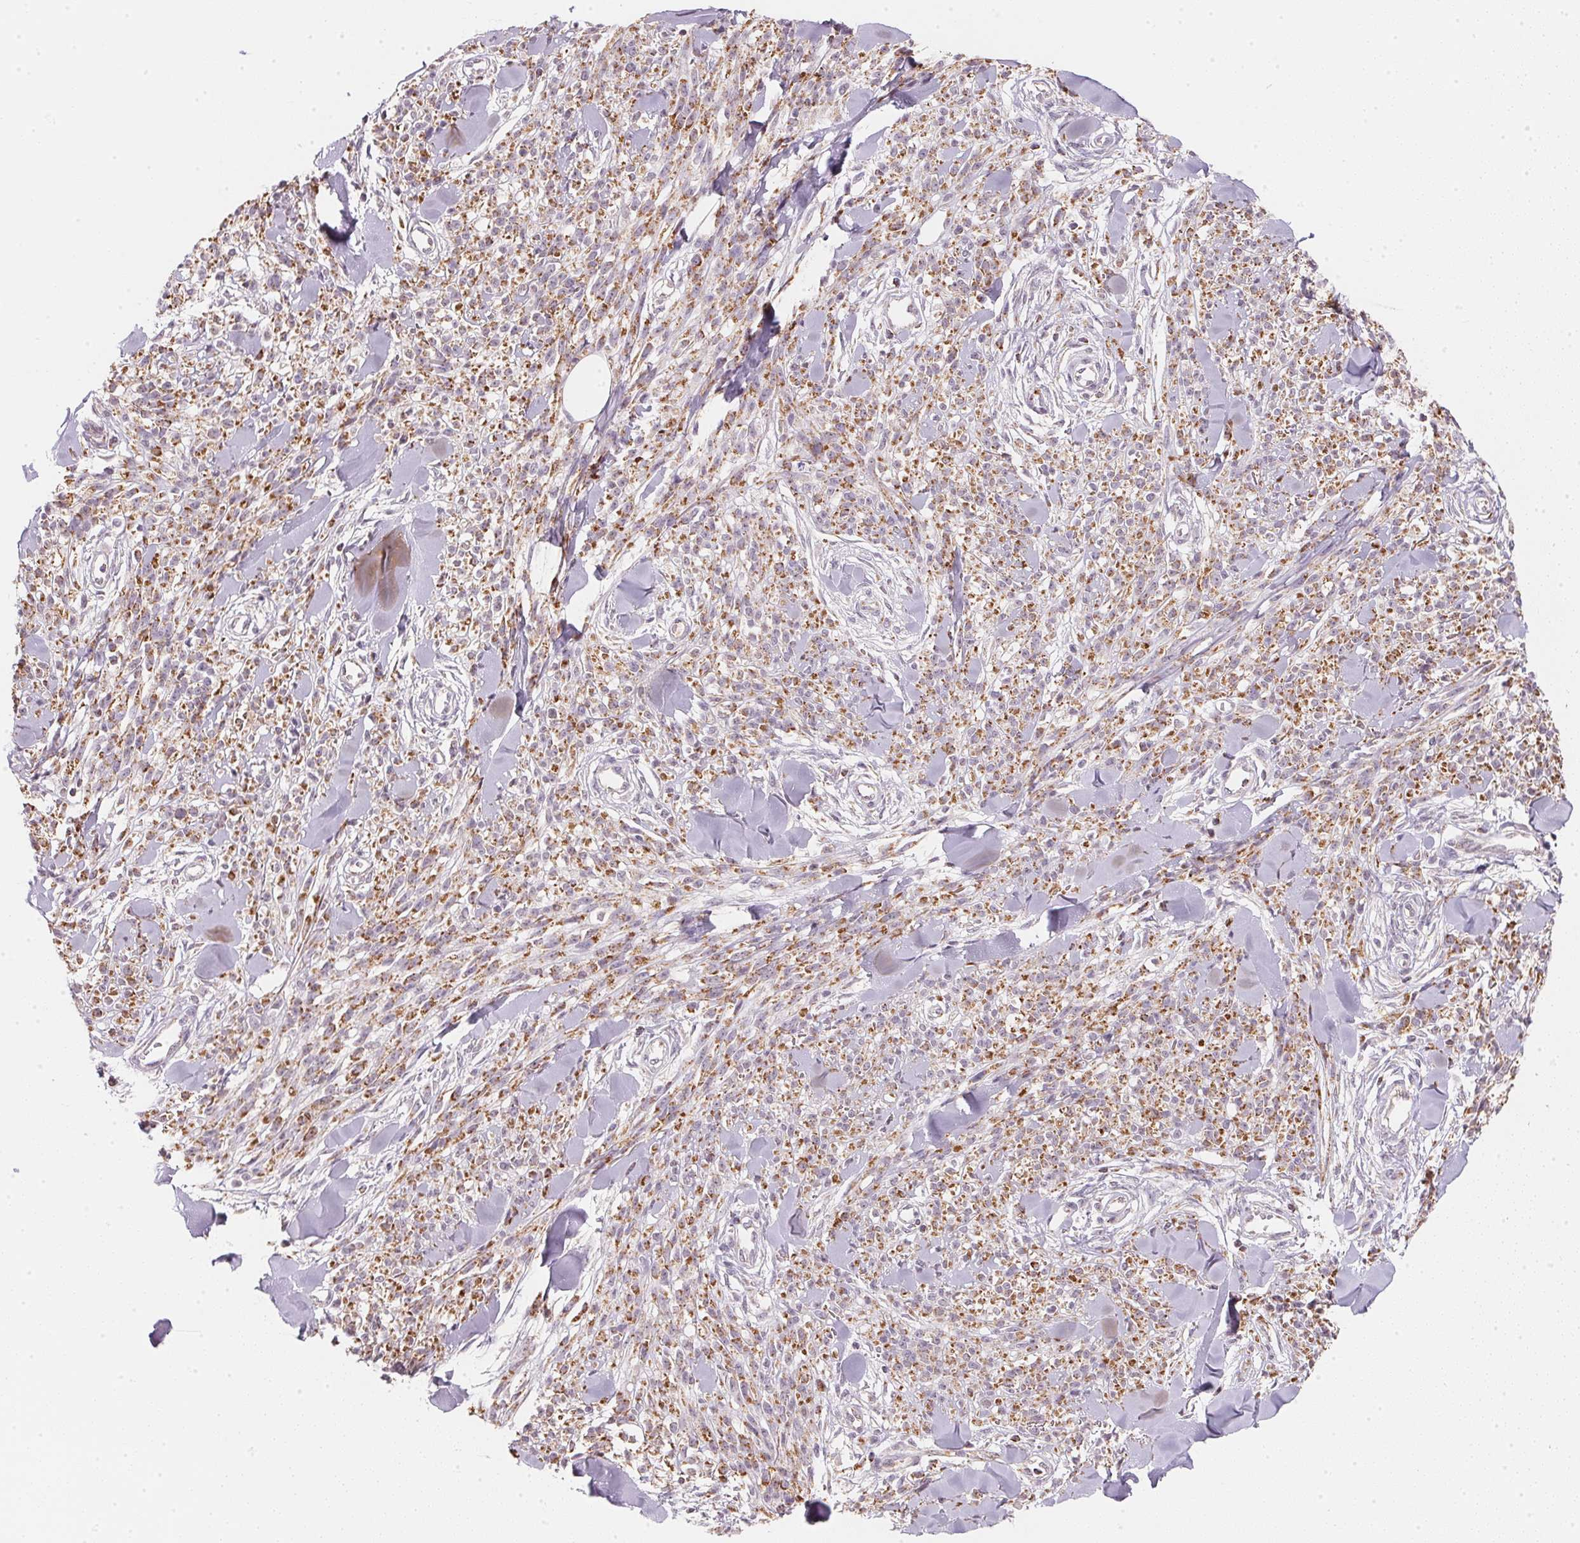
{"staining": {"intensity": "moderate", "quantity": ">75%", "location": "cytoplasmic/membranous"}, "tissue": "melanoma", "cell_type": "Tumor cells", "image_type": "cancer", "snomed": [{"axis": "morphology", "description": "Malignant melanoma, NOS"}, {"axis": "topography", "description": "Skin"}, {"axis": "topography", "description": "Skin of trunk"}], "caption": "Protein expression analysis of human malignant melanoma reveals moderate cytoplasmic/membranous expression in about >75% of tumor cells. The staining was performed using DAB (3,3'-diaminobenzidine), with brown indicating positive protein expression. Nuclei are stained blue with hematoxylin.", "gene": "GIPC2", "patient": {"sex": "male", "age": 74}}